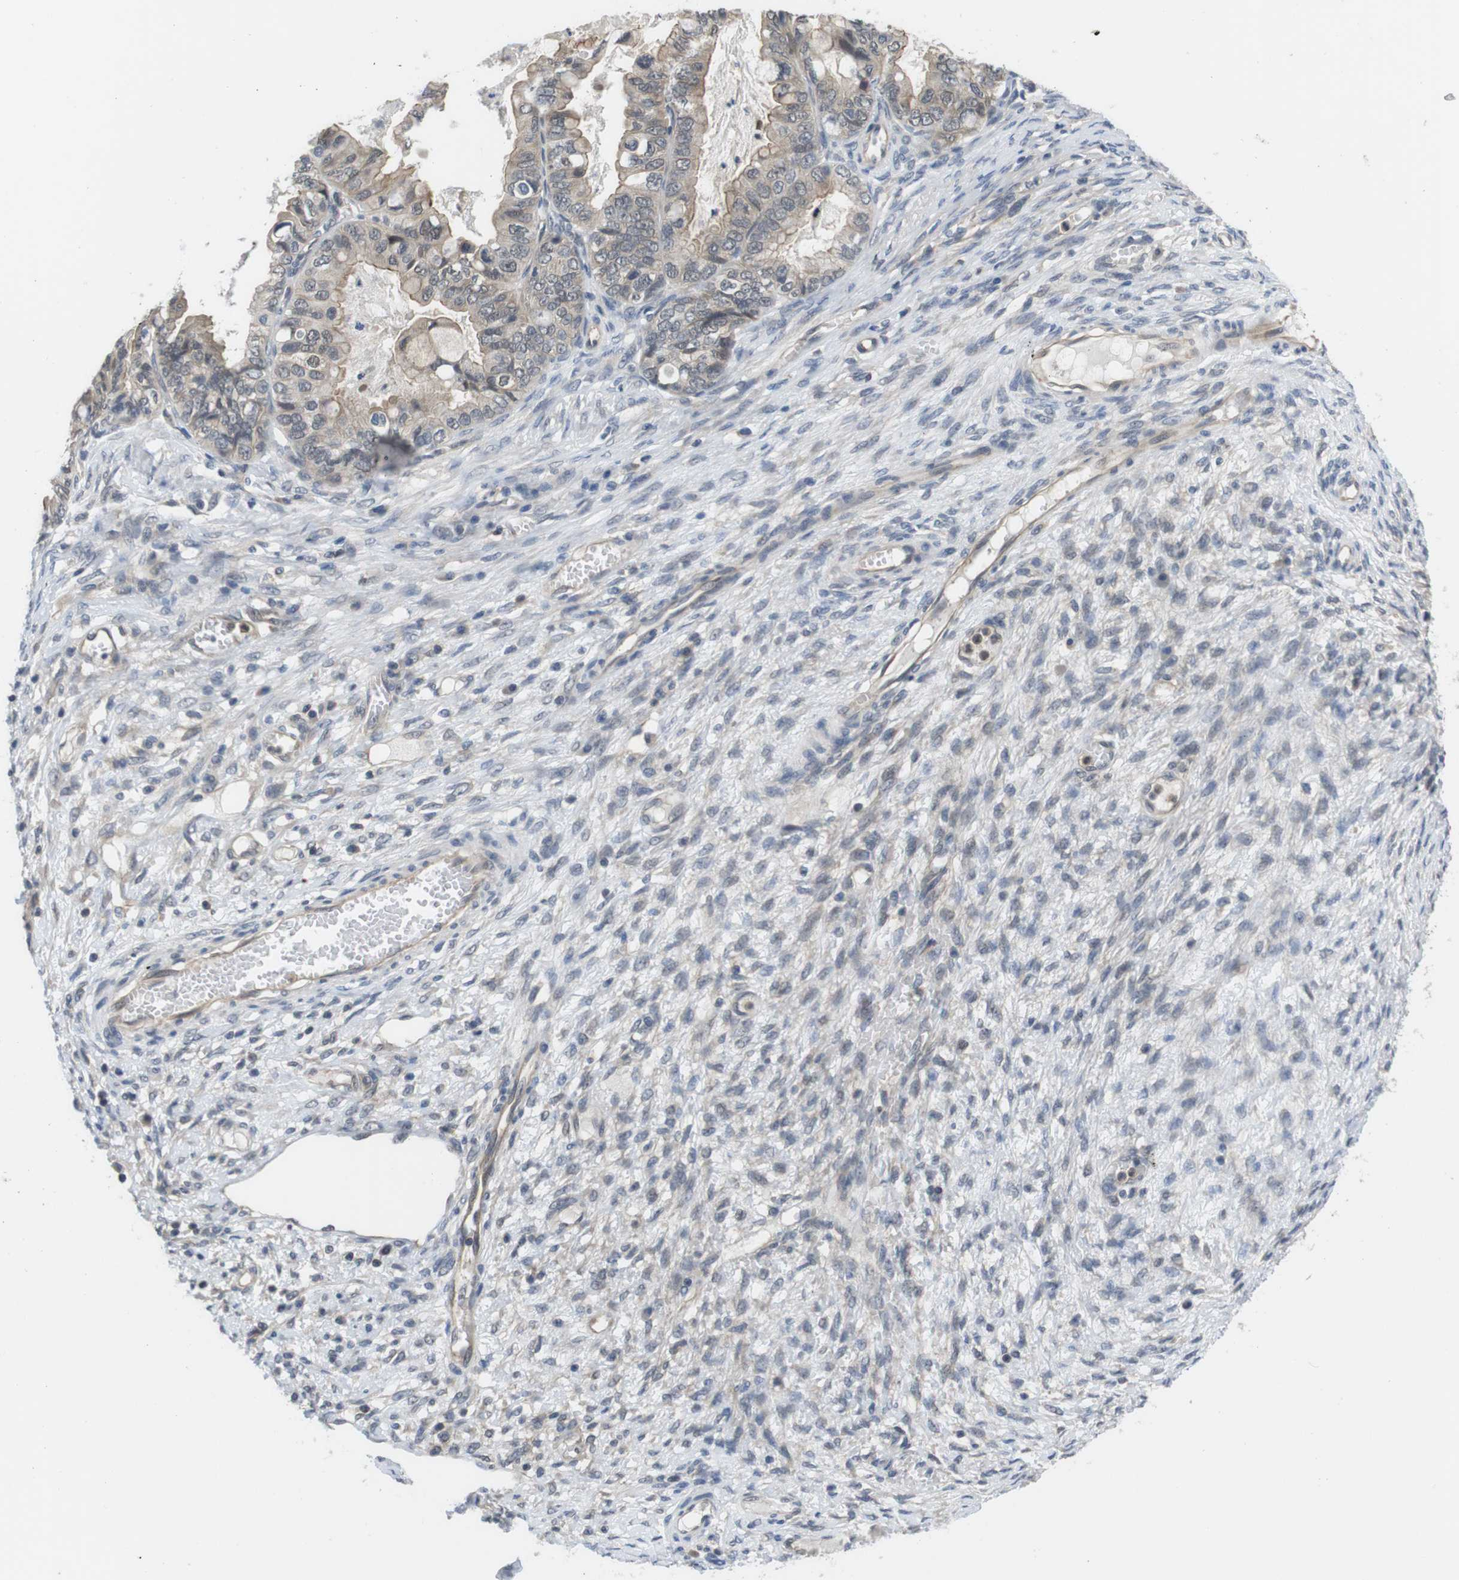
{"staining": {"intensity": "weak", "quantity": ">75%", "location": "cytoplasmic/membranous"}, "tissue": "ovarian cancer", "cell_type": "Tumor cells", "image_type": "cancer", "snomed": [{"axis": "morphology", "description": "Cystadenocarcinoma, mucinous, NOS"}, {"axis": "topography", "description": "Ovary"}], "caption": "About >75% of tumor cells in ovarian cancer (mucinous cystadenocarcinoma) show weak cytoplasmic/membranous protein staining as visualized by brown immunohistochemical staining.", "gene": "FADD", "patient": {"sex": "female", "age": 80}}